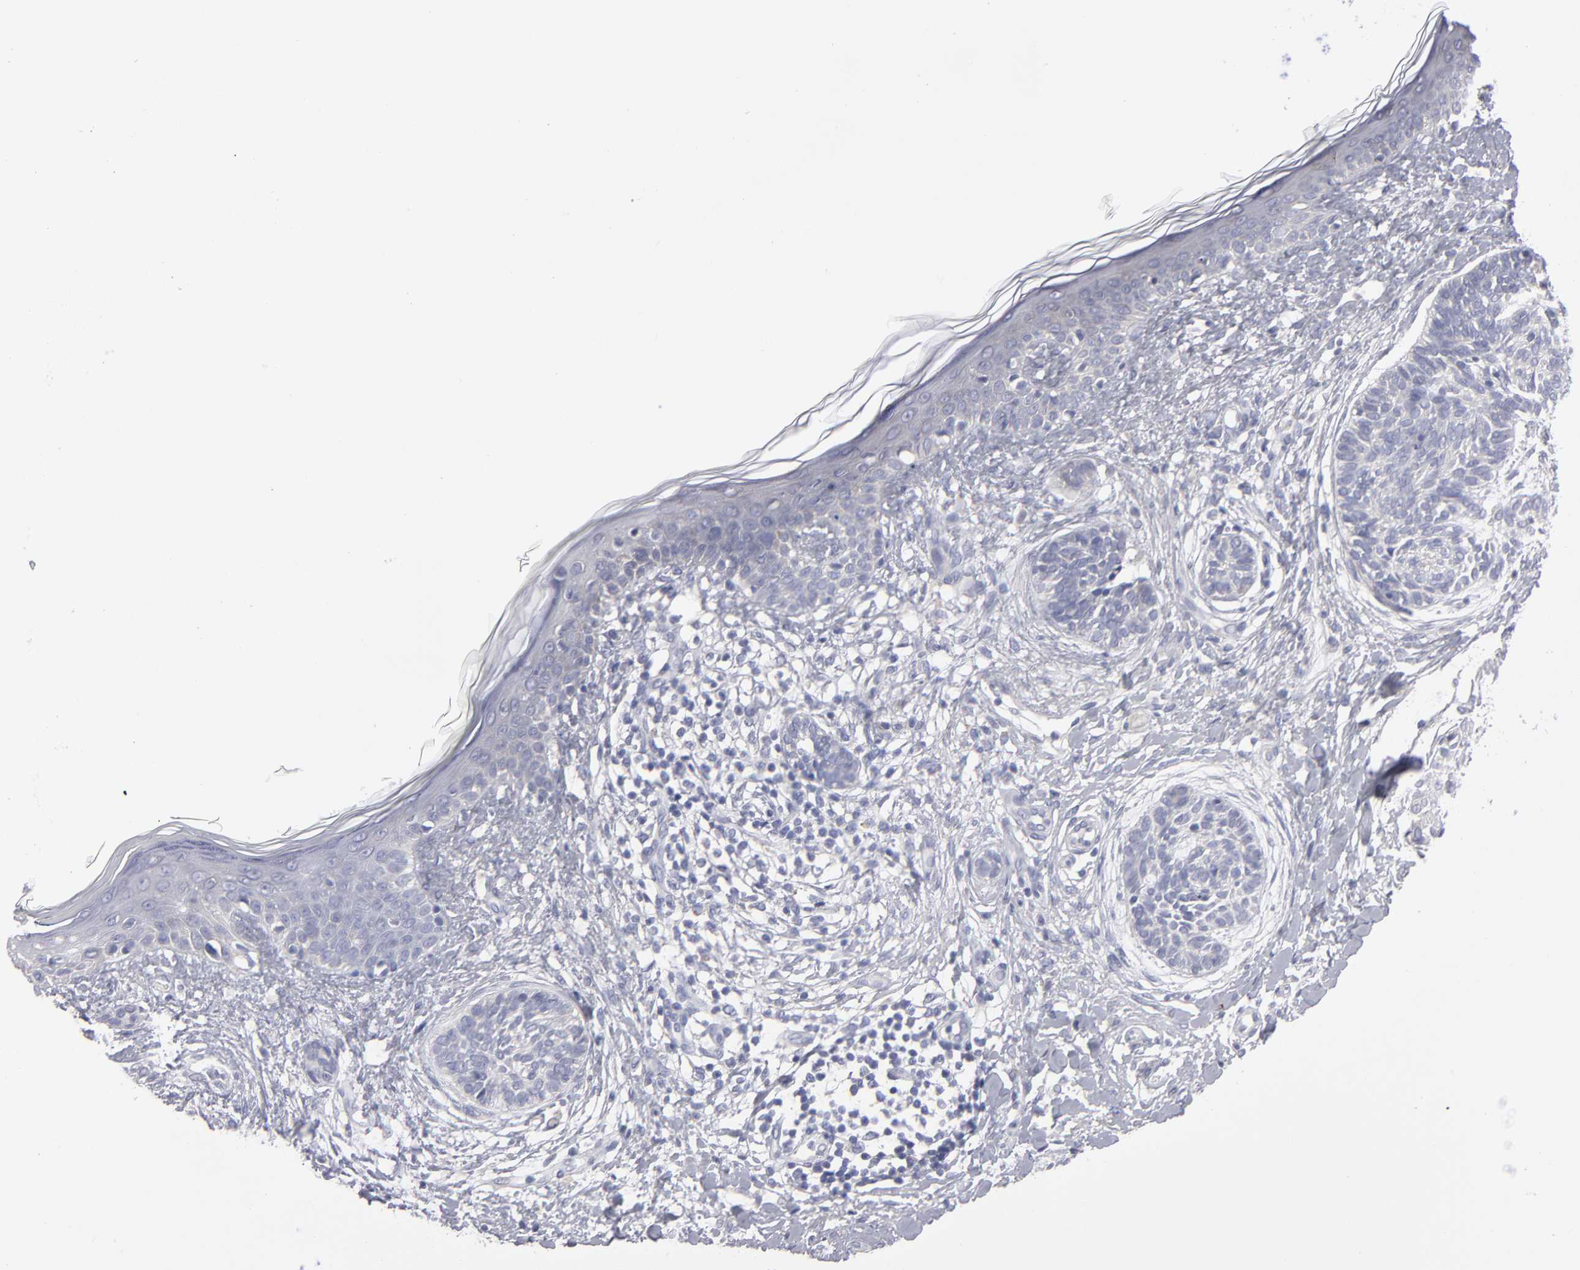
{"staining": {"intensity": "negative", "quantity": "none", "location": "none"}, "tissue": "skin cancer", "cell_type": "Tumor cells", "image_type": "cancer", "snomed": [{"axis": "morphology", "description": "Normal tissue, NOS"}, {"axis": "morphology", "description": "Basal cell carcinoma"}, {"axis": "topography", "description": "Skin"}], "caption": "Skin basal cell carcinoma stained for a protein using IHC exhibits no expression tumor cells.", "gene": "CCDC80", "patient": {"sex": "male", "age": 63}}